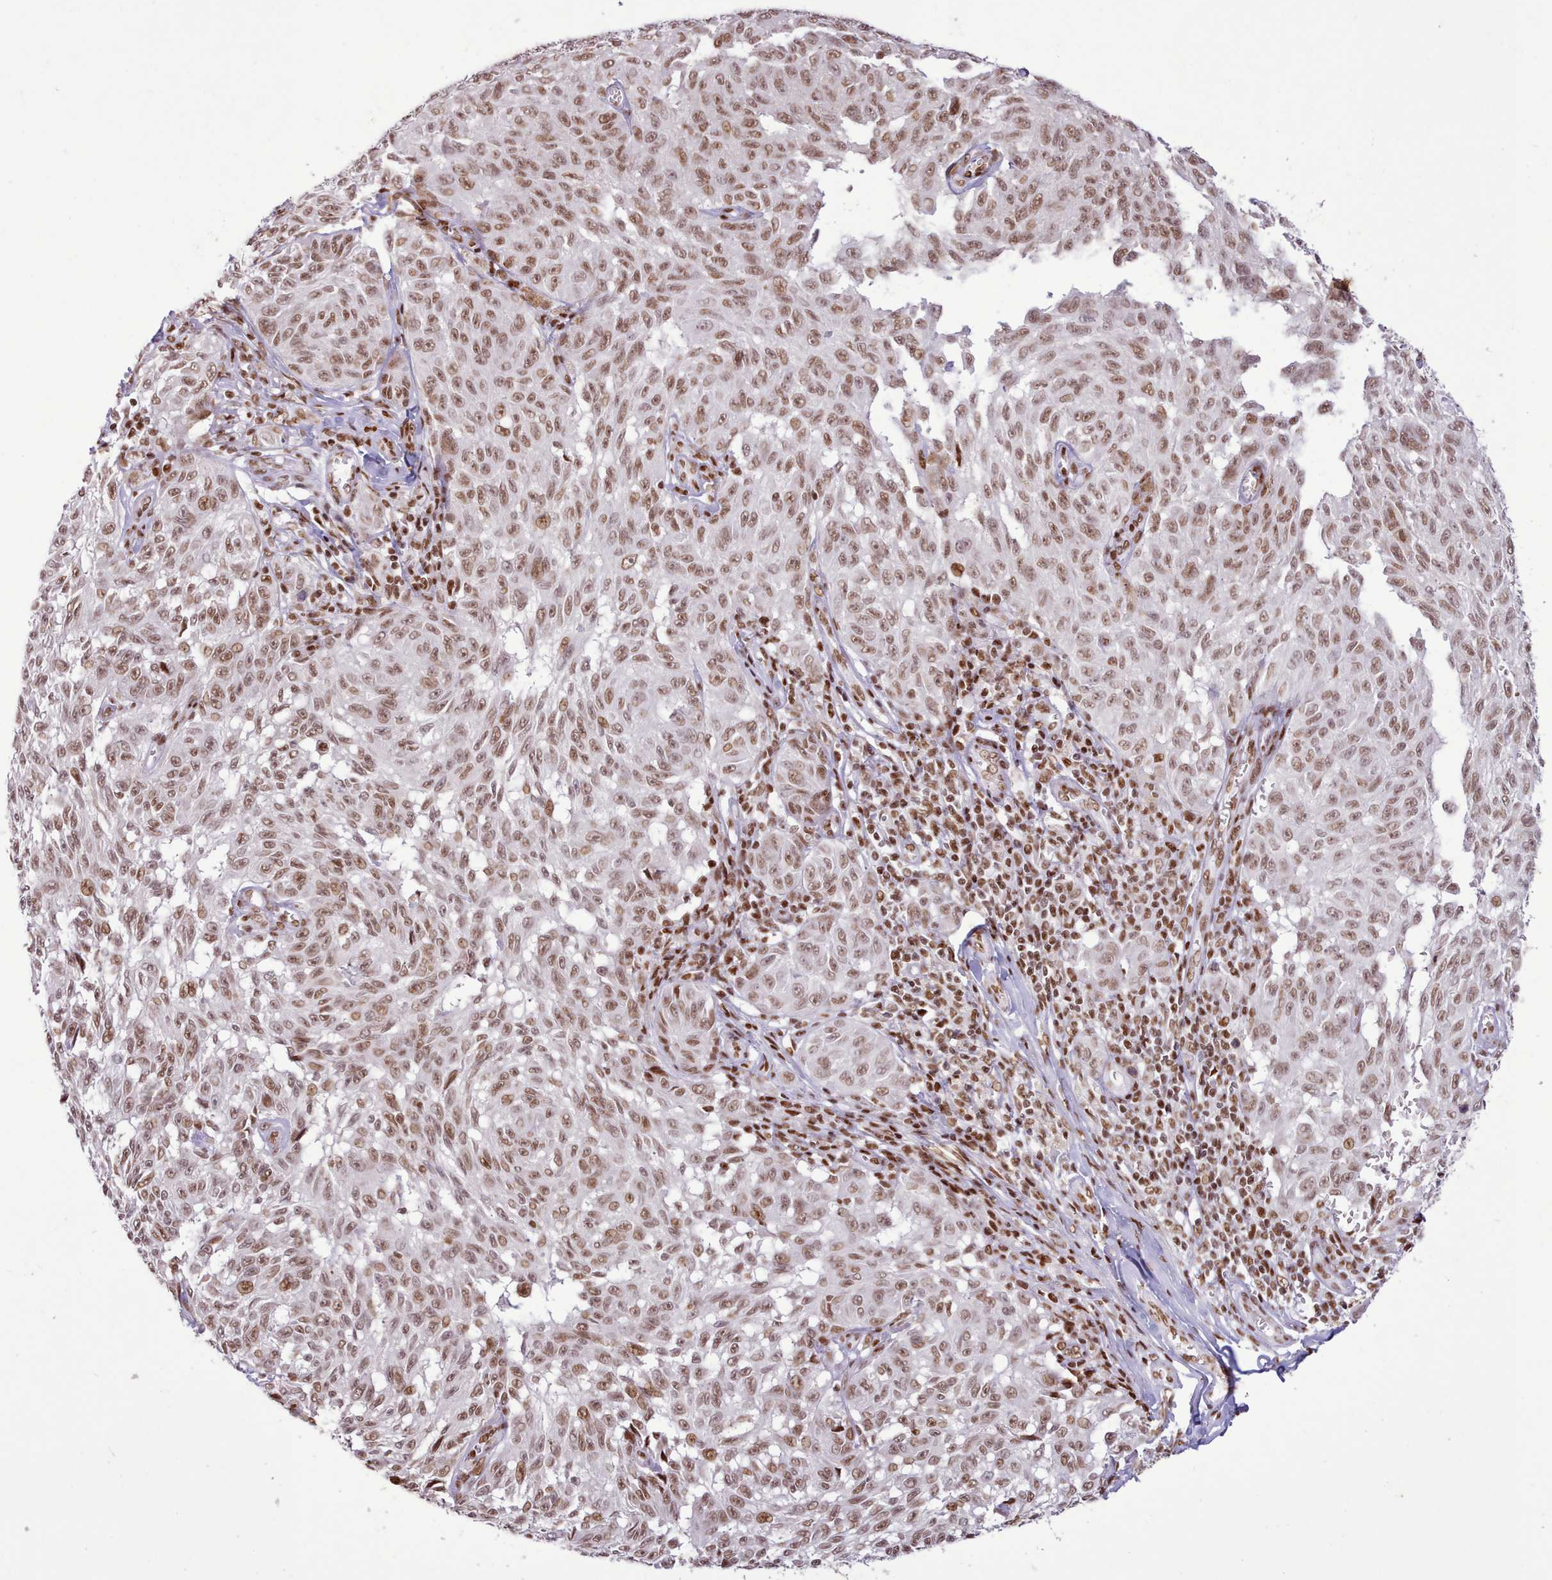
{"staining": {"intensity": "moderate", "quantity": ">75%", "location": "nuclear"}, "tissue": "melanoma", "cell_type": "Tumor cells", "image_type": "cancer", "snomed": [{"axis": "morphology", "description": "Malignant melanoma, NOS"}, {"axis": "topography", "description": "Skin"}], "caption": "Melanoma tissue exhibits moderate nuclear positivity in about >75% of tumor cells, visualized by immunohistochemistry. (Brightfield microscopy of DAB IHC at high magnification).", "gene": "TAF15", "patient": {"sex": "male", "age": 68}}